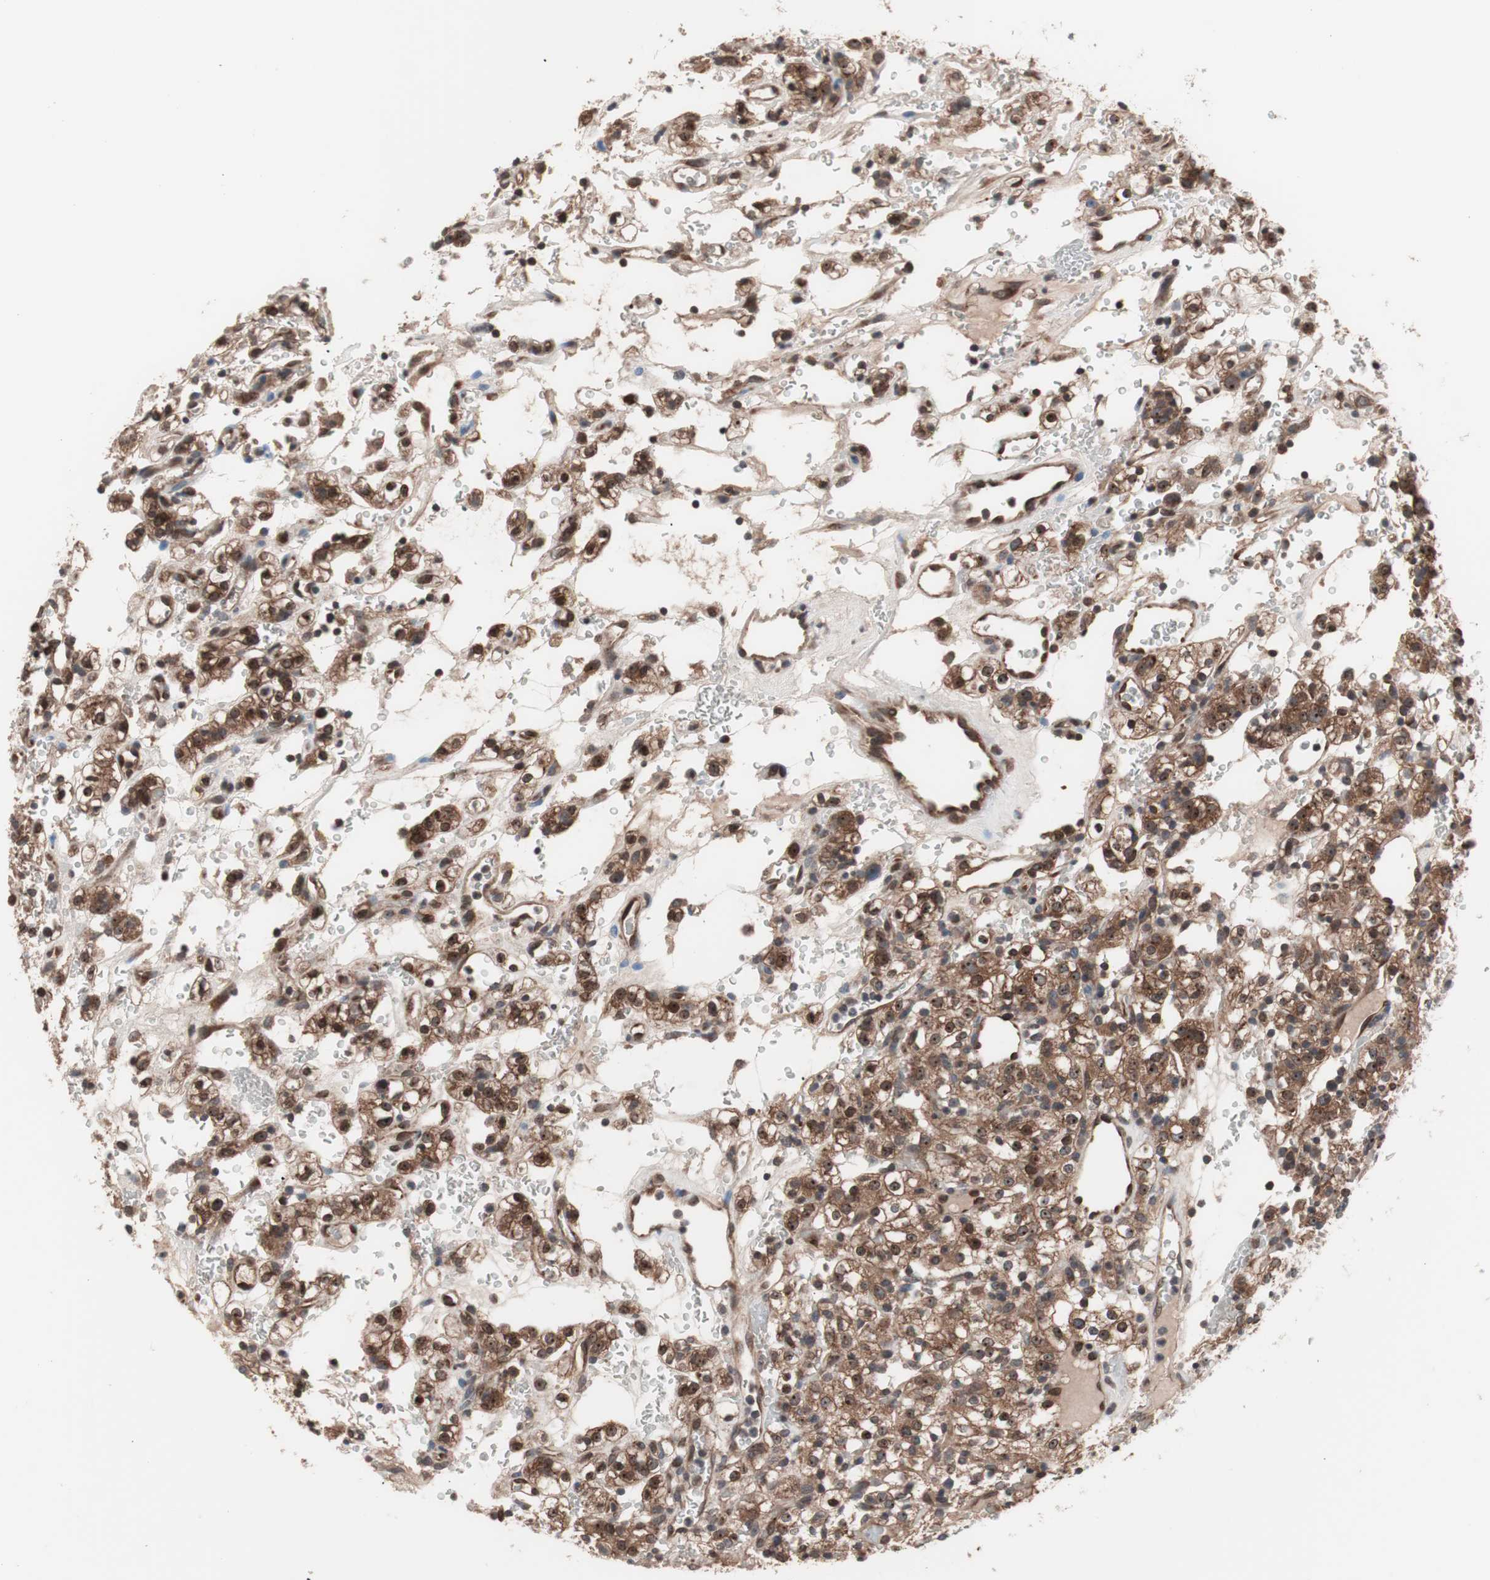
{"staining": {"intensity": "moderate", "quantity": "25%-75%", "location": "cytoplasmic/membranous,nuclear"}, "tissue": "renal cancer", "cell_type": "Tumor cells", "image_type": "cancer", "snomed": [{"axis": "morphology", "description": "Normal tissue, NOS"}, {"axis": "morphology", "description": "Adenocarcinoma, NOS"}, {"axis": "topography", "description": "Kidney"}], "caption": "There is medium levels of moderate cytoplasmic/membranous and nuclear positivity in tumor cells of adenocarcinoma (renal), as demonstrated by immunohistochemical staining (brown color).", "gene": "IRS1", "patient": {"sex": "female", "age": 72}}